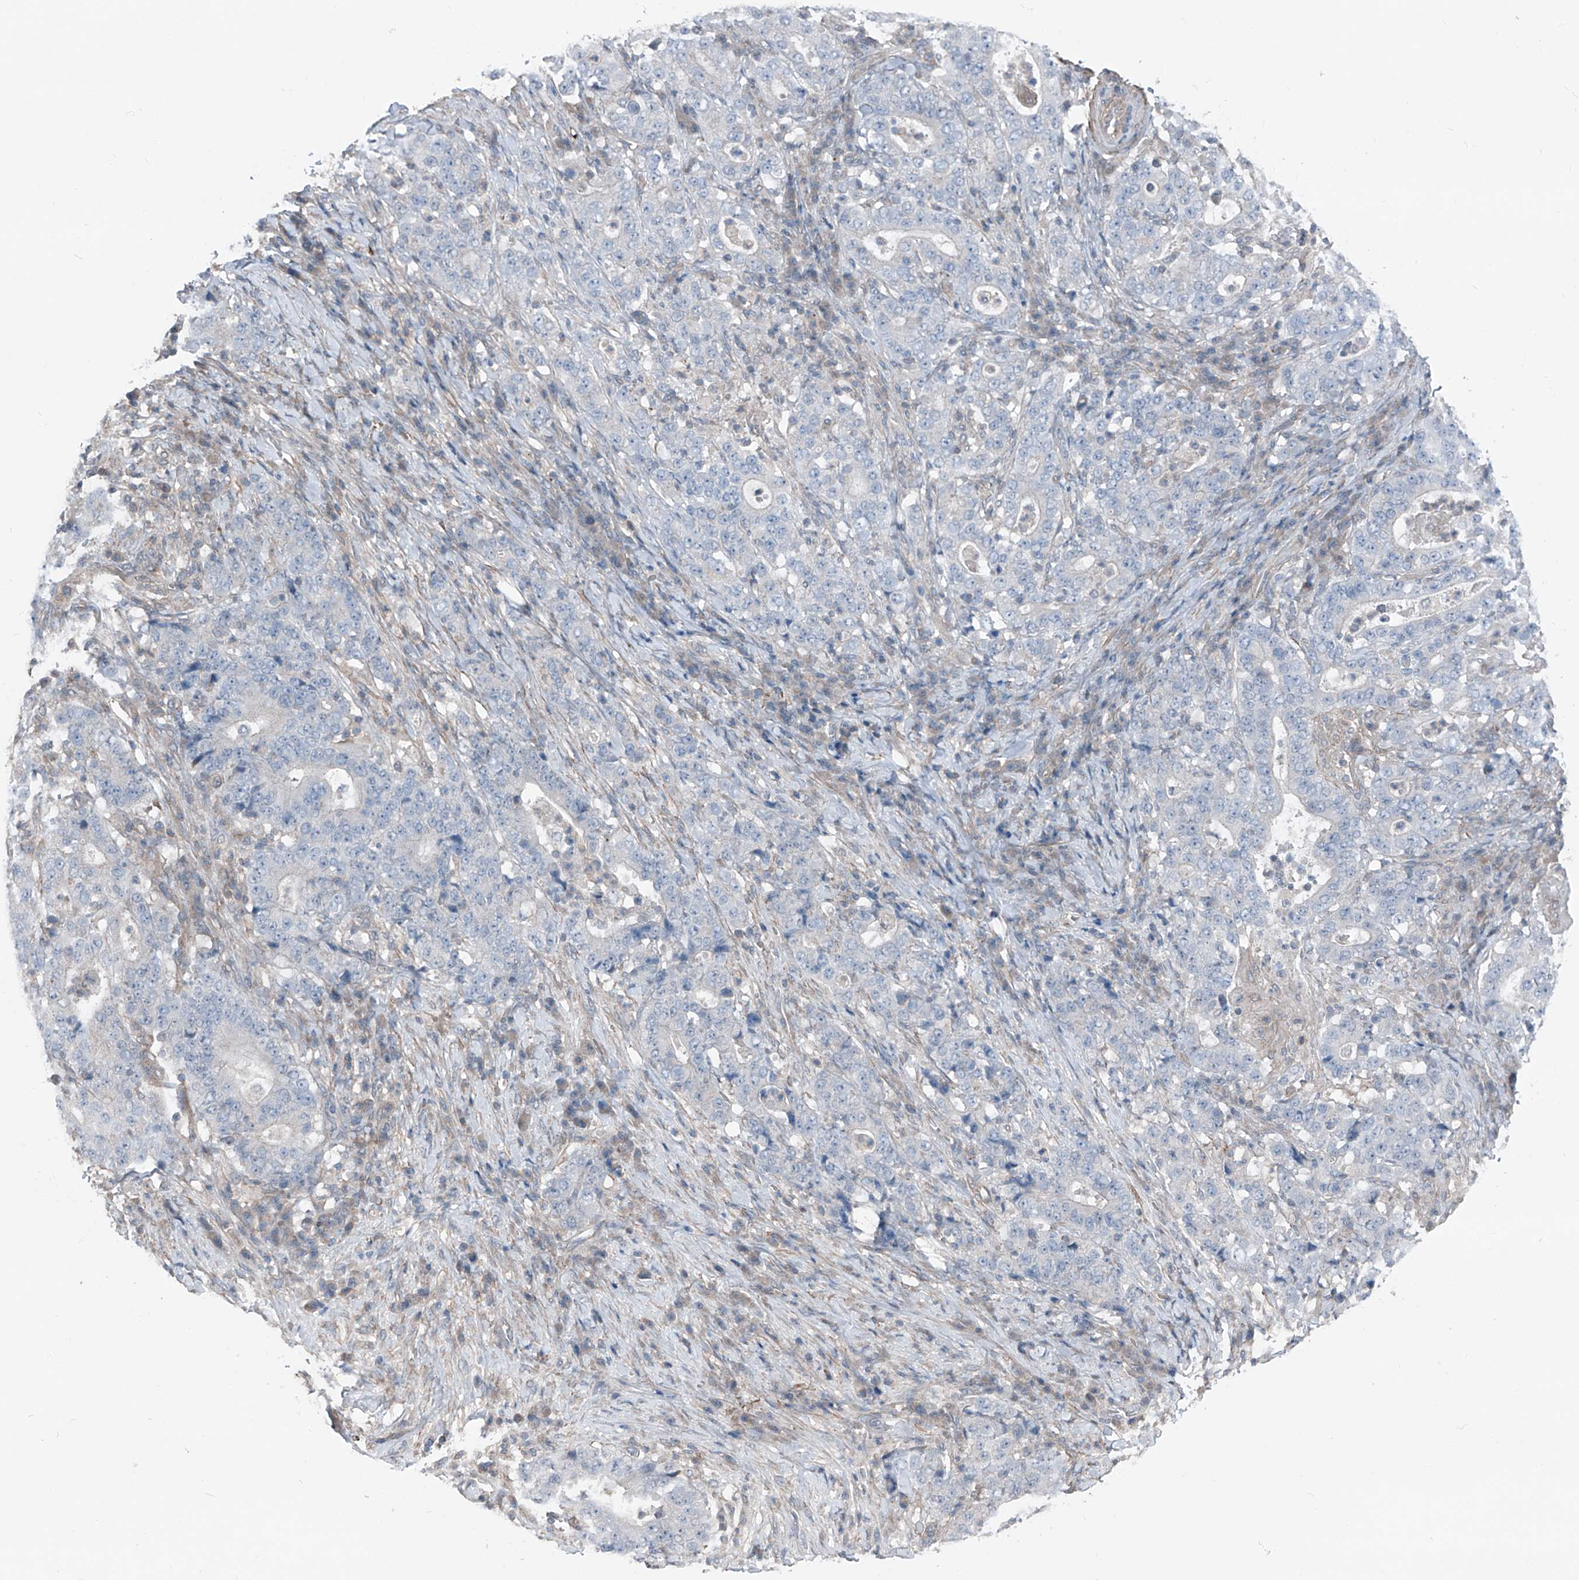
{"staining": {"intensity": "negative", "quantity": "none", "location": "none"}, "tissue": "stomach cancer", "cell_type": "Tumor cells", "image_type": "cancer", "snomed": [{"axis": "morphology", "description": "Normal tissue, NOS"}, {"axis": "morphology", "description": "Adenocarcinoma, NOS"}, {"axis": "topography", "description": "Stomach, upper"}, {"axis": "topography", "description": "Stomach"}], "caption": "DAB immunohistochemical staining of stomach adenocarcinoma shows no significant expression in tumor cells.", "gene": "HSPB11", "patient": {"sex": "male", "age": 59}}